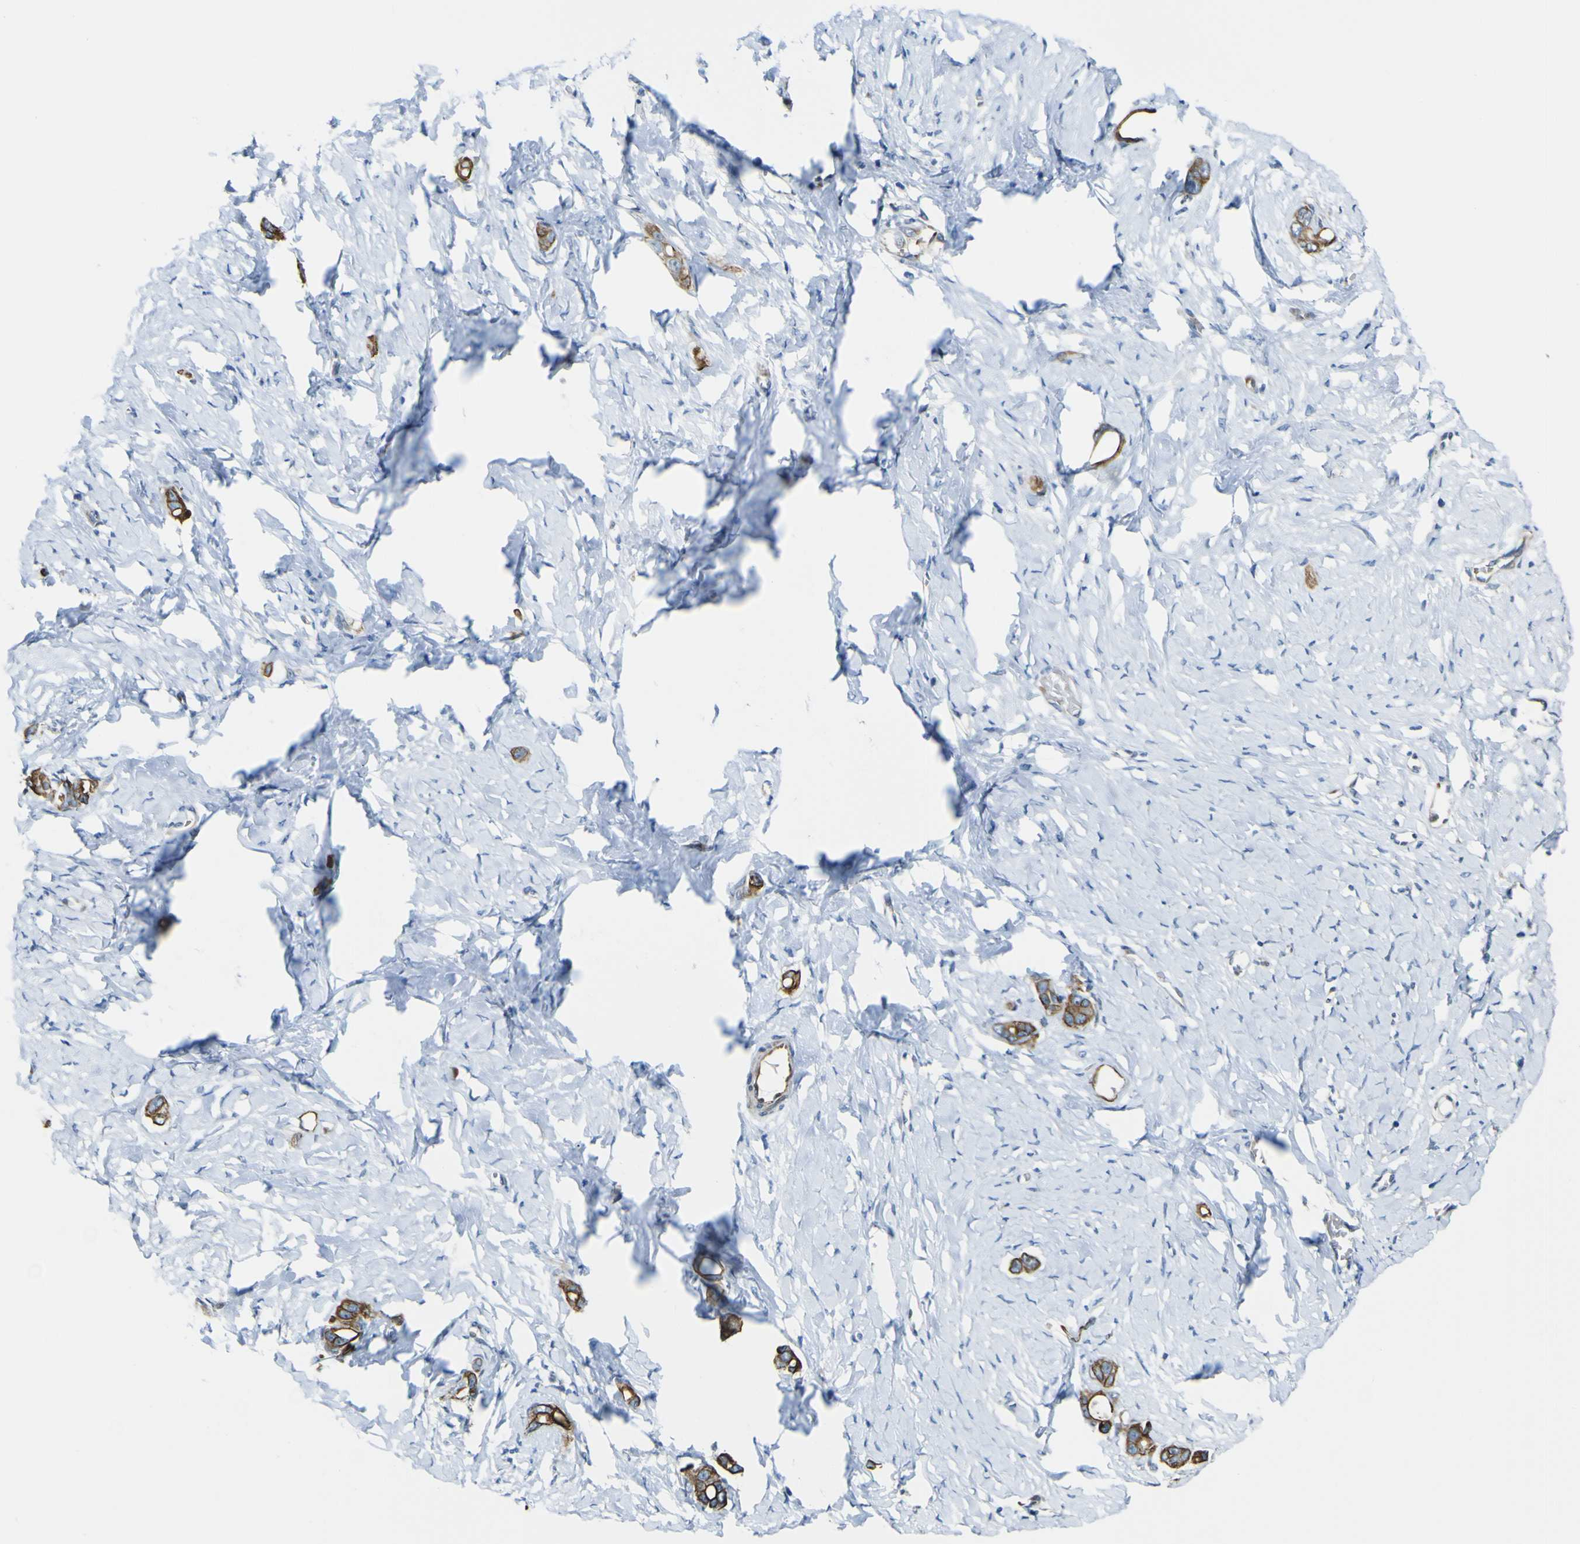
{"staining": {"intensity": "strong", "quantity": ">75%", "location": "cytoplasmic/membranous"}, "tissue": "stomach cancer", "cell_type": "Tumor cells", "image_type": "cancer", "snomed": [{"axis": "morphology", "description": "Adenocarcinoma, NOS"}, {"axis": "topography", "description": "Stomach"}], "caption": "Immunohistochemistry (IHC) histopathology image of neoplastic tissue: adenocarcinoma (stomach) stained using immunohistochemistry (IHC) shows high levels of strong protein expression localized specifically in the cytoplasmic/membranous of tumor cells, appearing as a cytoplasmic/membranous brown color.", "gene": "KDM7A", "patient": {"sex": "female", "age": 75}}